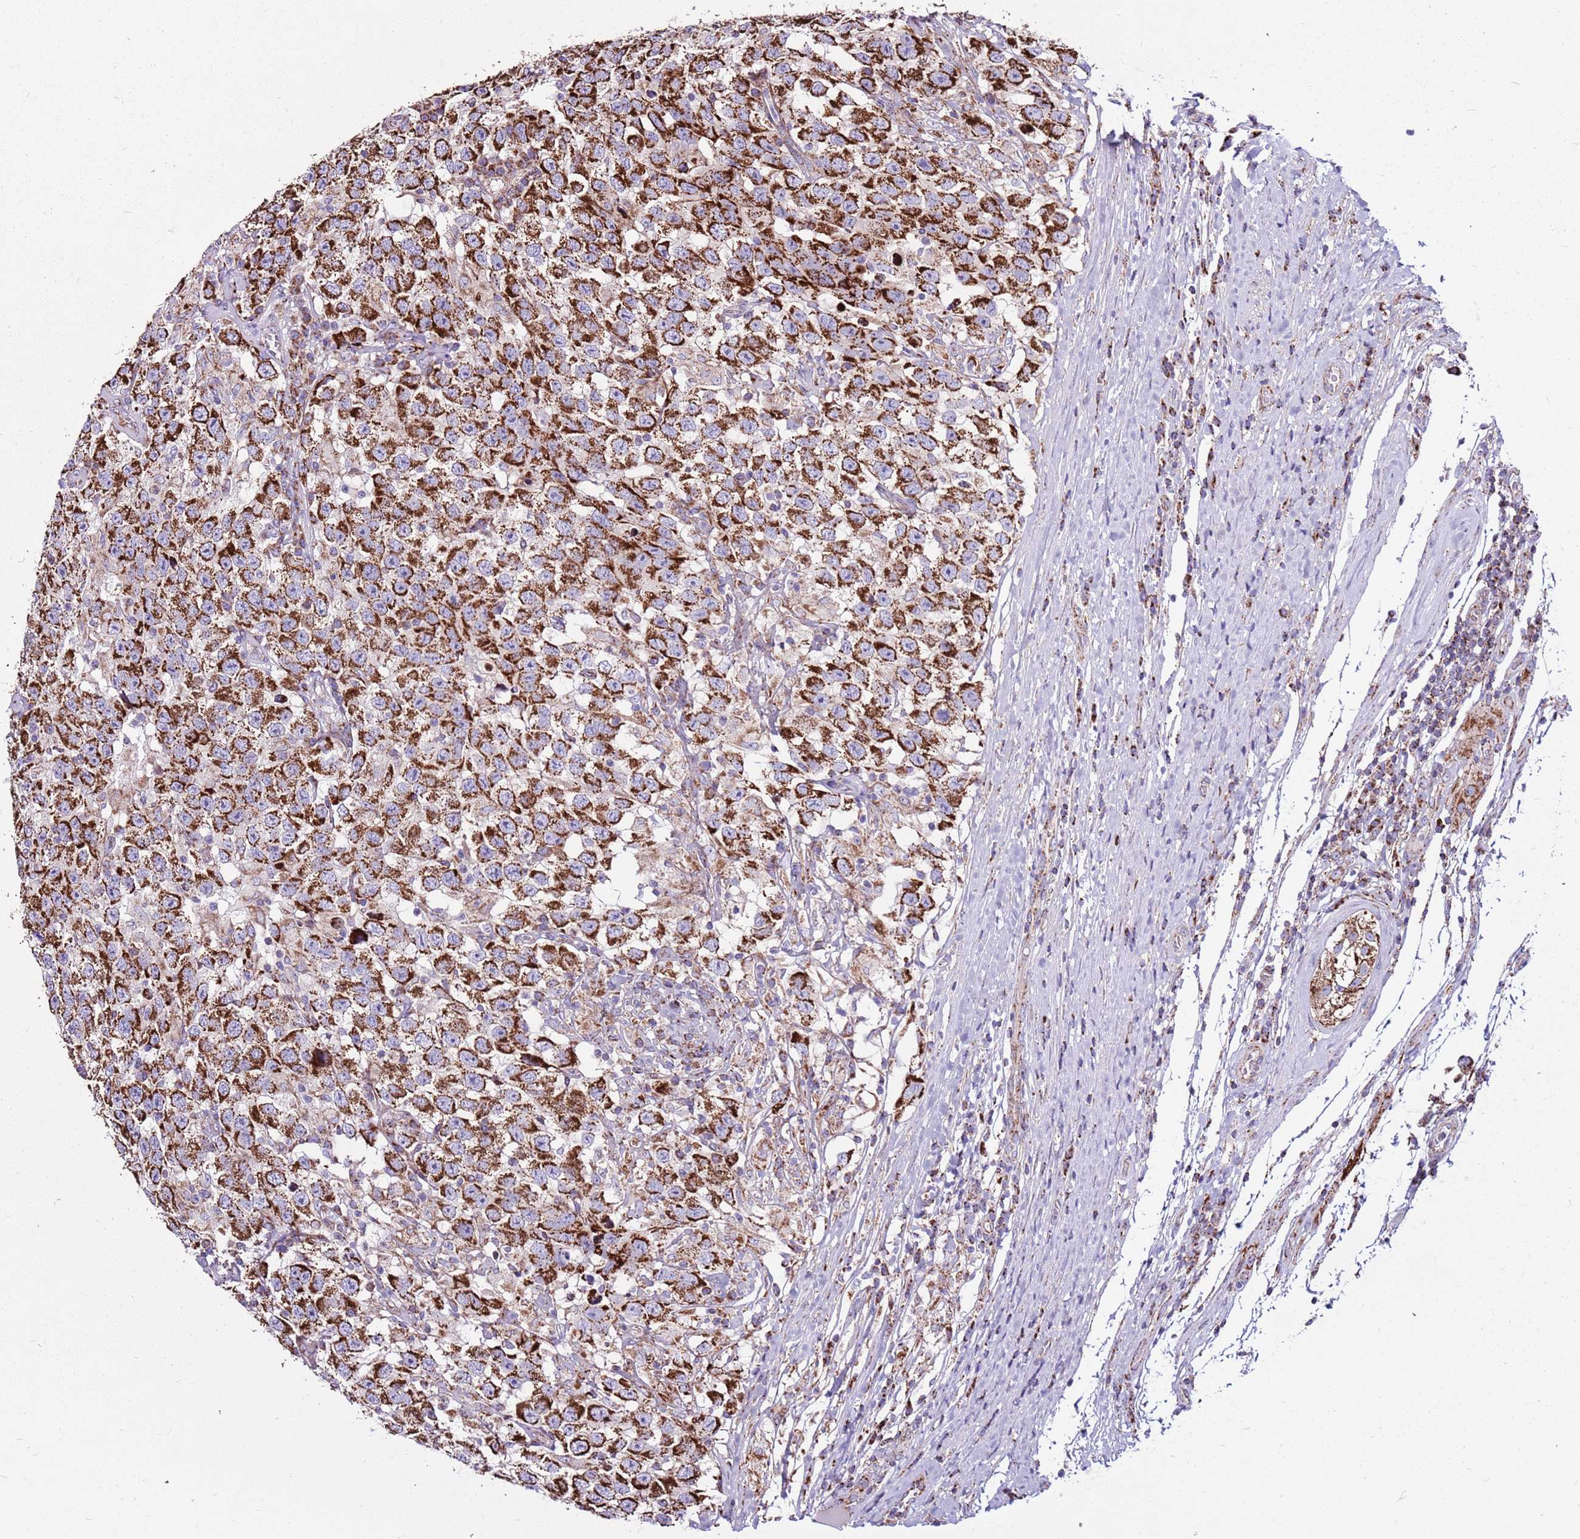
{"staining": {"intensity": "strong", "quantity": ">75%", "location": "cytoplasmic/membranous"}, "tissue": "testis cancer", "cell_type": "Tumor cells", "image_type": "cancer", "snomed": [{"axis": "morphology", "description": "Seminoma, NOS"}, {"axis": "topography", "description": "Testis"}], "caption": "Testis cancer (seminoma) stained with a brown dye displays strong cytoplasmic/membranous positive staining in about >75% of tumor cells.", "gene": "HECTD4", "patient": {"sex": "male", "age": 41}}